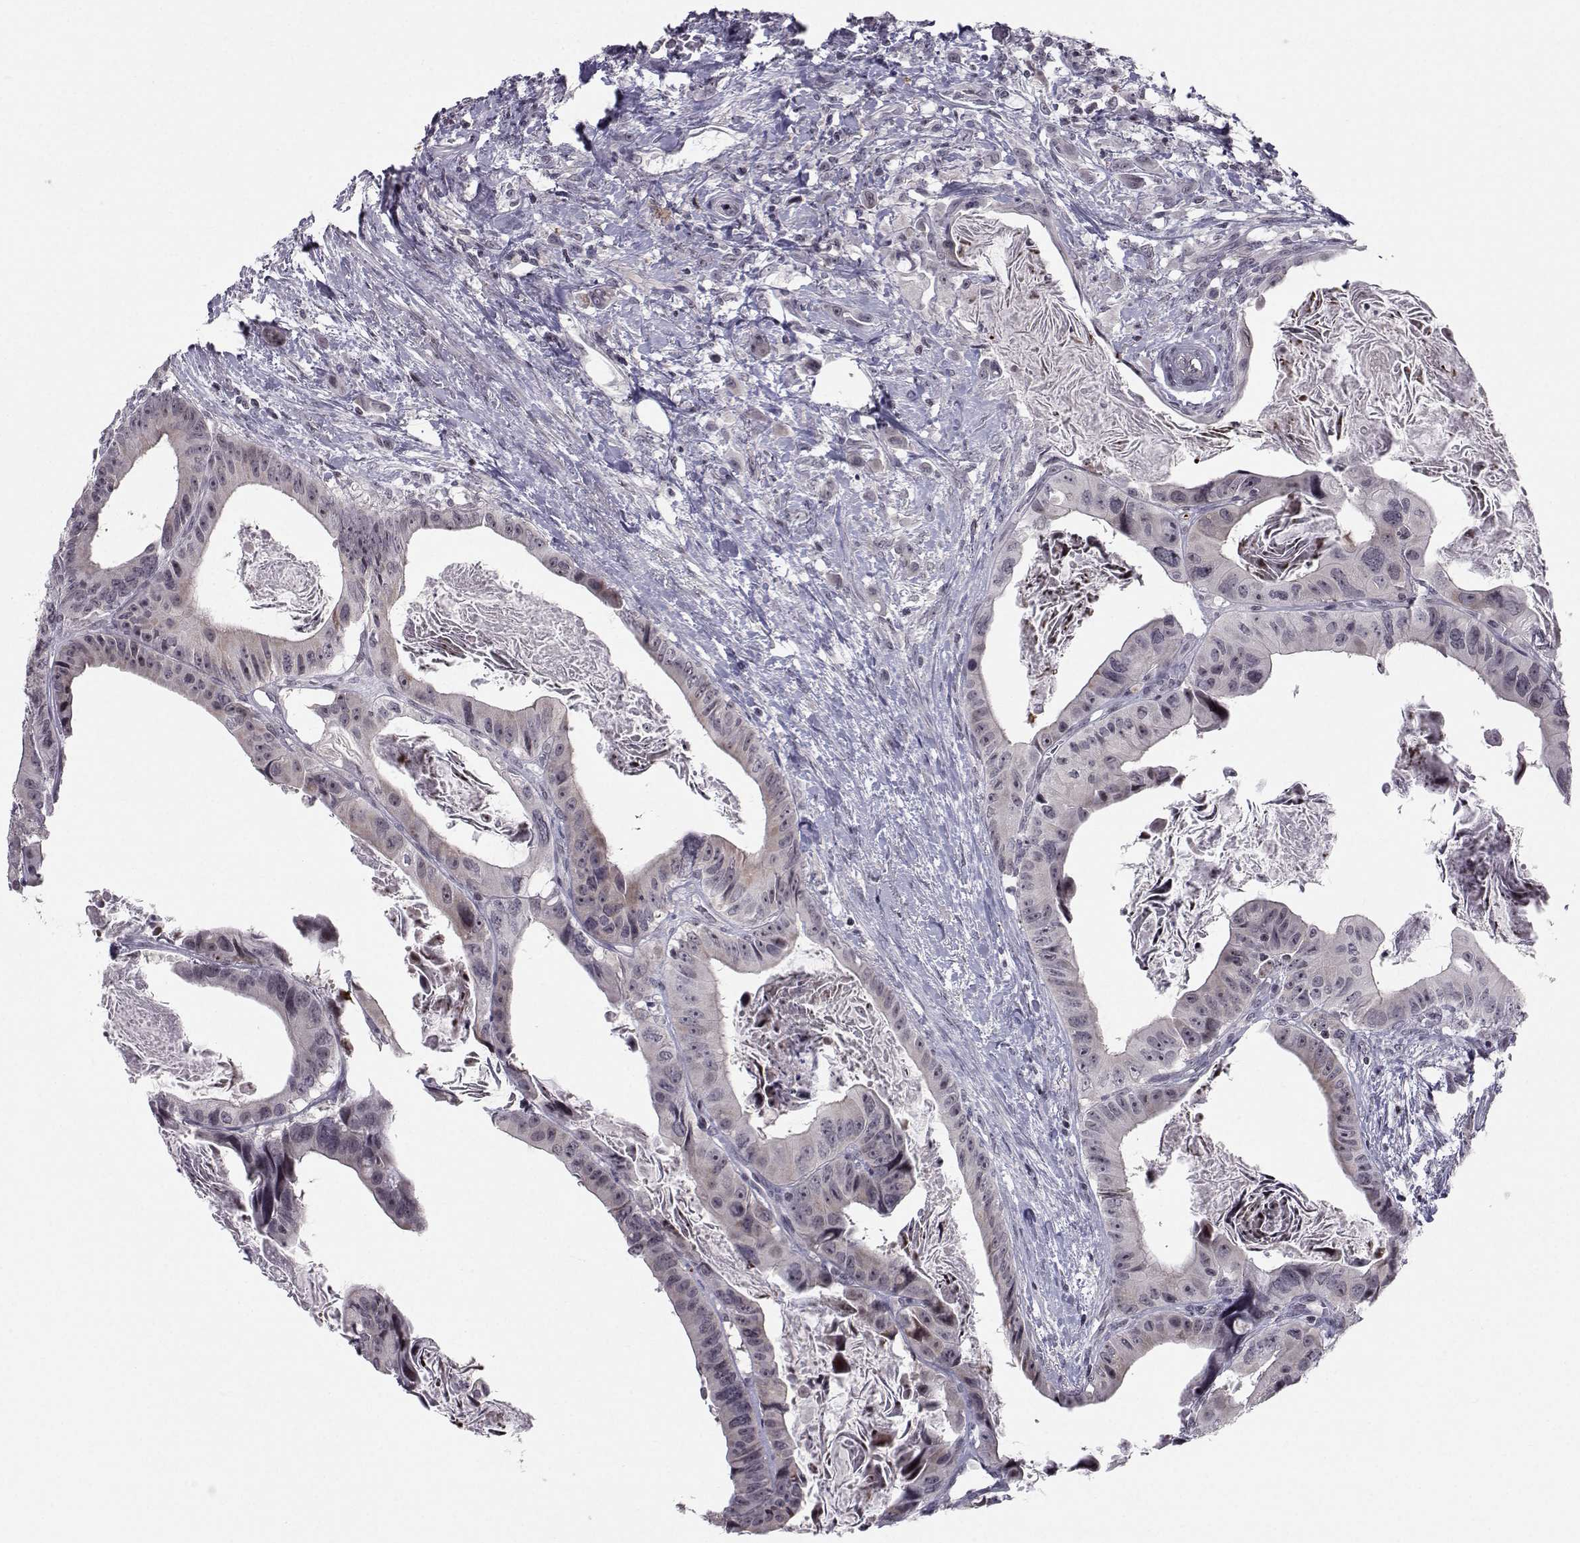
{"staining": {"intensity": "weak", "quantity": "<25%", "location": "cytoplasmic/membranous"}, "tissue": "colorectal cancer", "cell_type": "Tumor cells", "image_type": "cancer", "snomed": [{"axis": "morphology", "description": "Adenocarcinoma, NOS"}, {"axis": "topography", "description": "Rectum"}], "caption": "Immunohistochemistry (IHC) of human colorectal adenocarcinoma shows no positivity in tumor cells. The staining was performed using DAB (3,3'-diaminobenzidine) to visualize the protein expression in brown, while the nuclei were stained in blue with hematoxylin (Magnification: 20x).", "gene": "MARCHF4", "patient": {"sex": "male", "age": 64}}